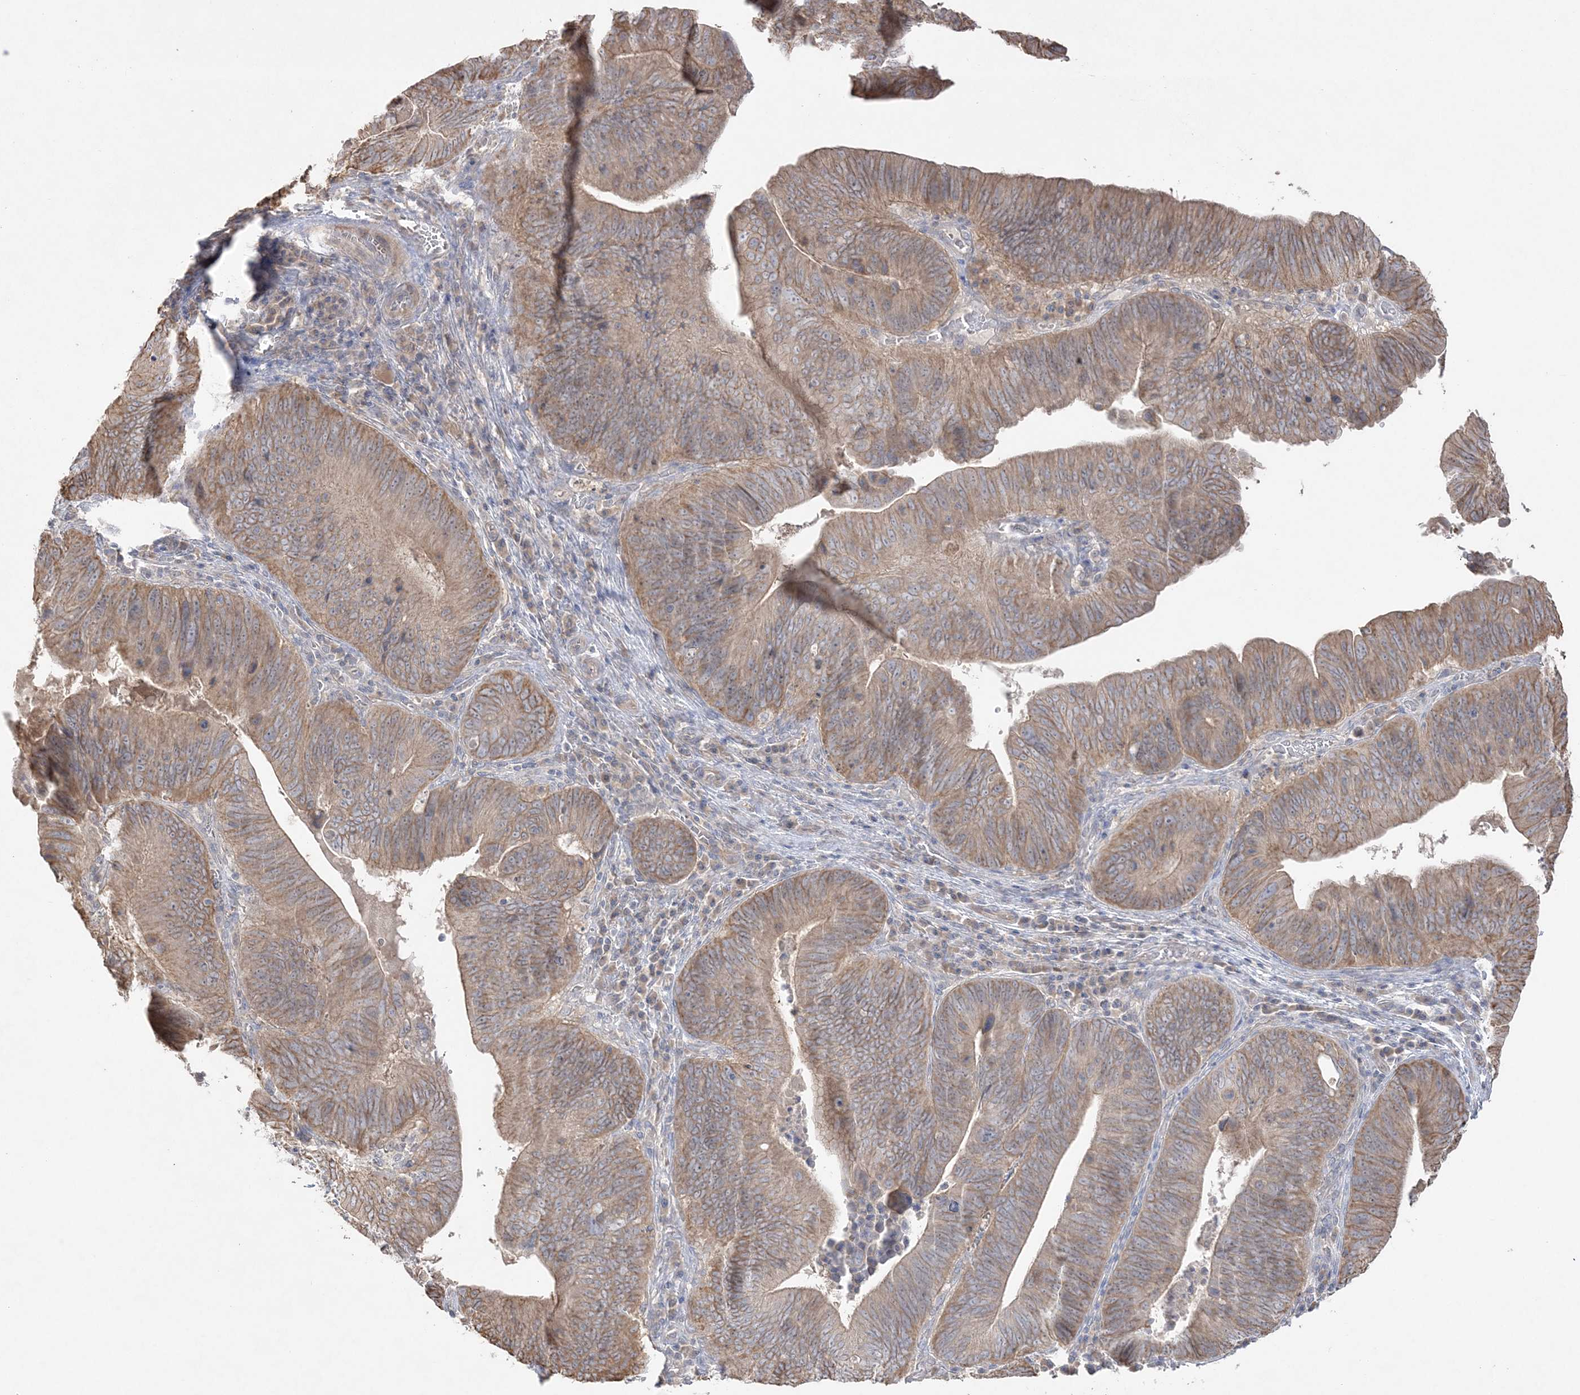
{"staining": {"intensity": "moderate", "quantity": ">75%", "location": "cytoplasmic/membranous"}, "tissue": "pancreatic cancer", "cell_type": "Tumor cells", "image_type": "cancer", "snomed": [{"axis": "morphology", "description": "Adenocarcinoma, NOS"}, {"axis": "topography", "description": "Pancreas"}], "caption": "This is a micrograph of immunohistochemistry (IHC) staining of pancreatic cancer (adenocarcinoma), which shows moderate staining in the cytoplasmic/membranous of tumor cells.", "gene": "SH3BP4", "patient": {"sex": "male", "age": 63}}